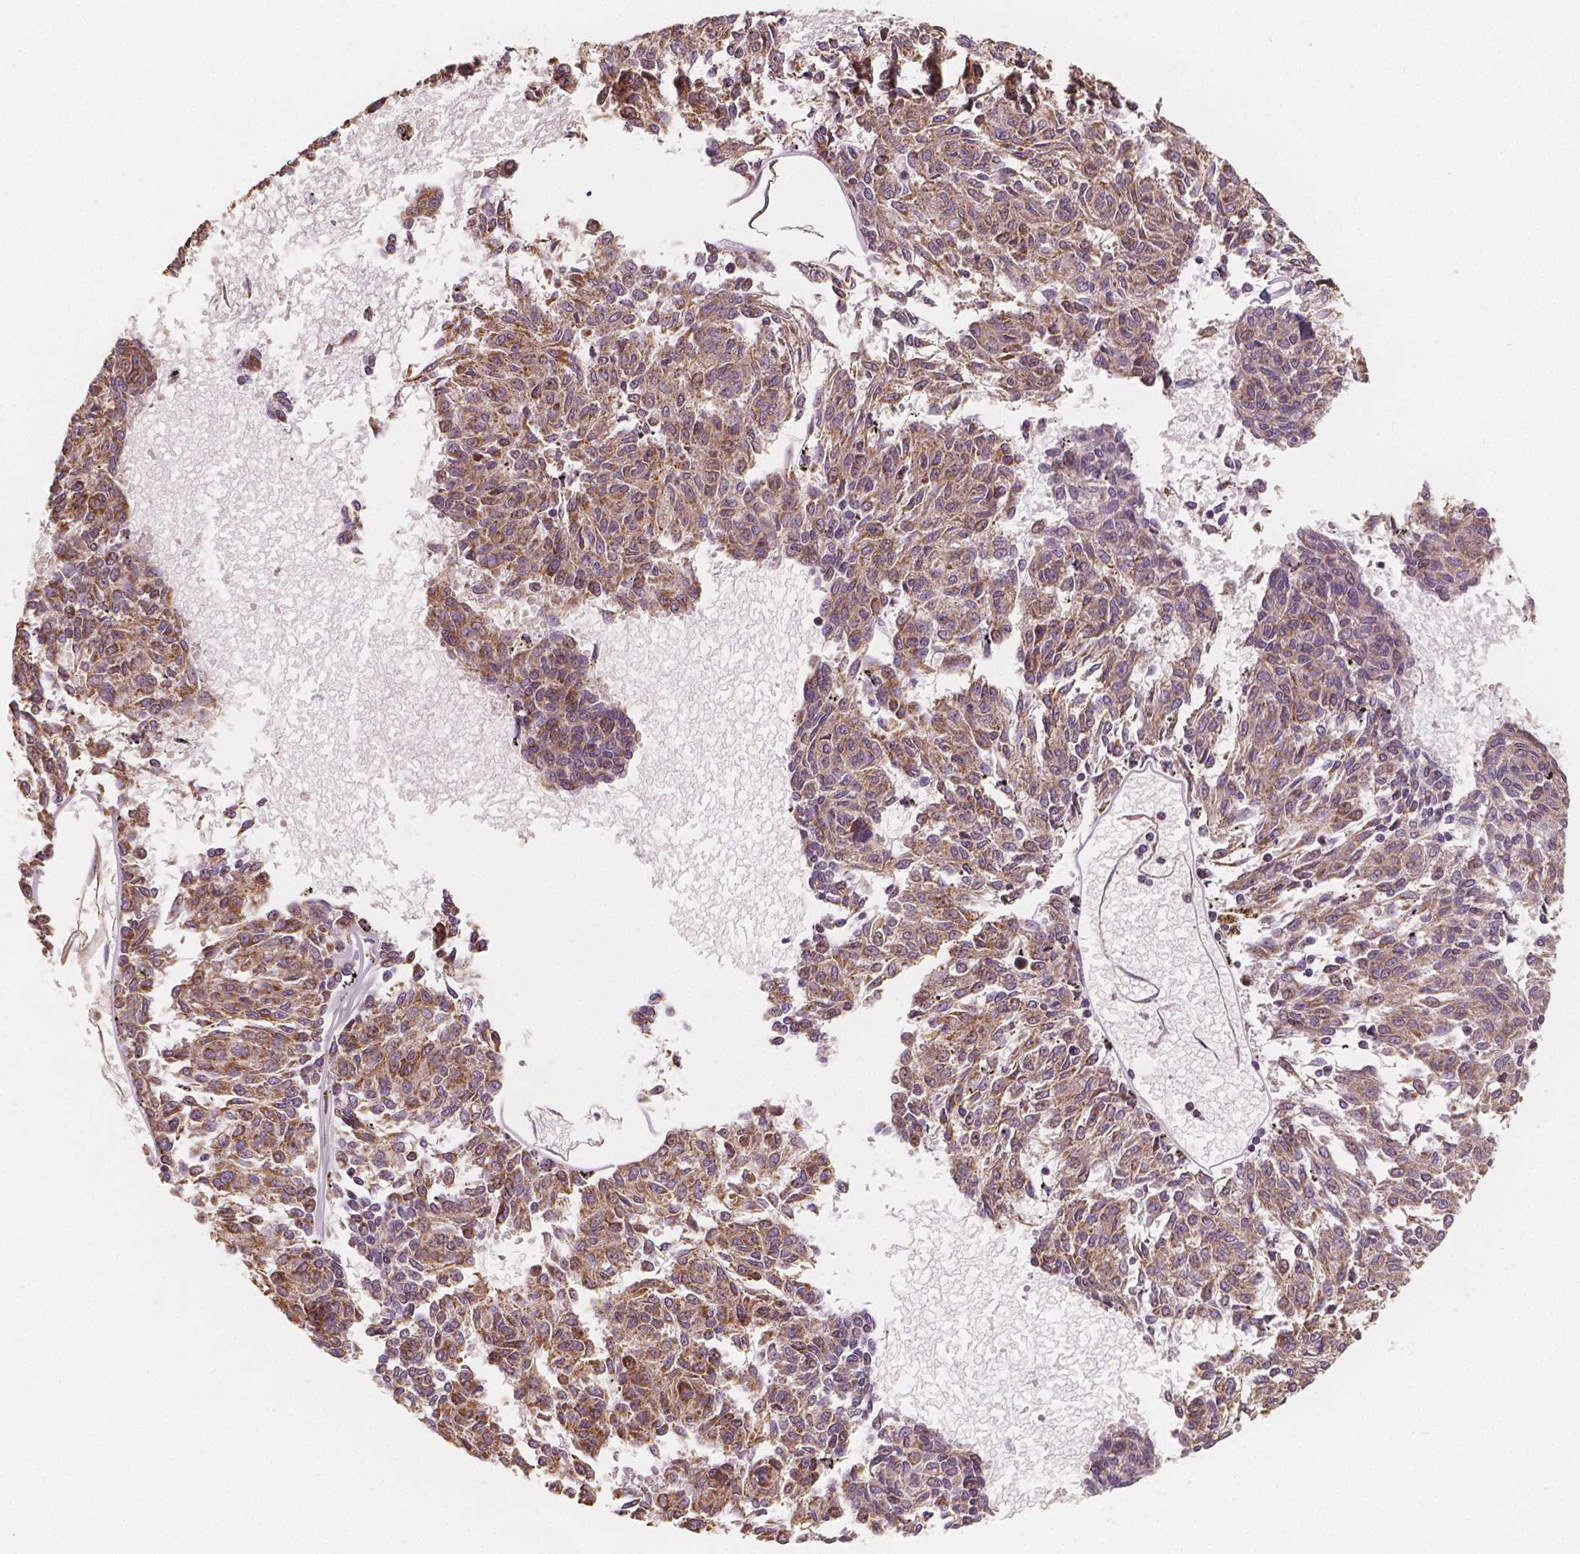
{"staining": {"intensity": "moderate", "quantity": "25%-75%", "location": "cytoplasmic/membranous"}, "tissue": "melanoma", "cell_type": "Tumor cells", "image_type": "cancer", "snomed": [{"axis": "morphology", "description": "Malignant melanoma, NOS"}, {"axis": "topography", "description": "Skin"}], "caption": "The immunohistochemical stain highlights moderate cytoplasmic/membranous positivity in tumor cells of melanoma tissue. The protein is stained brown, and the nuclei are stained in blue (DAB IHC with brightfield microscopy, high magnification).", "gene": "PEX26", "patient": {"sex": "female", "age": 72}}